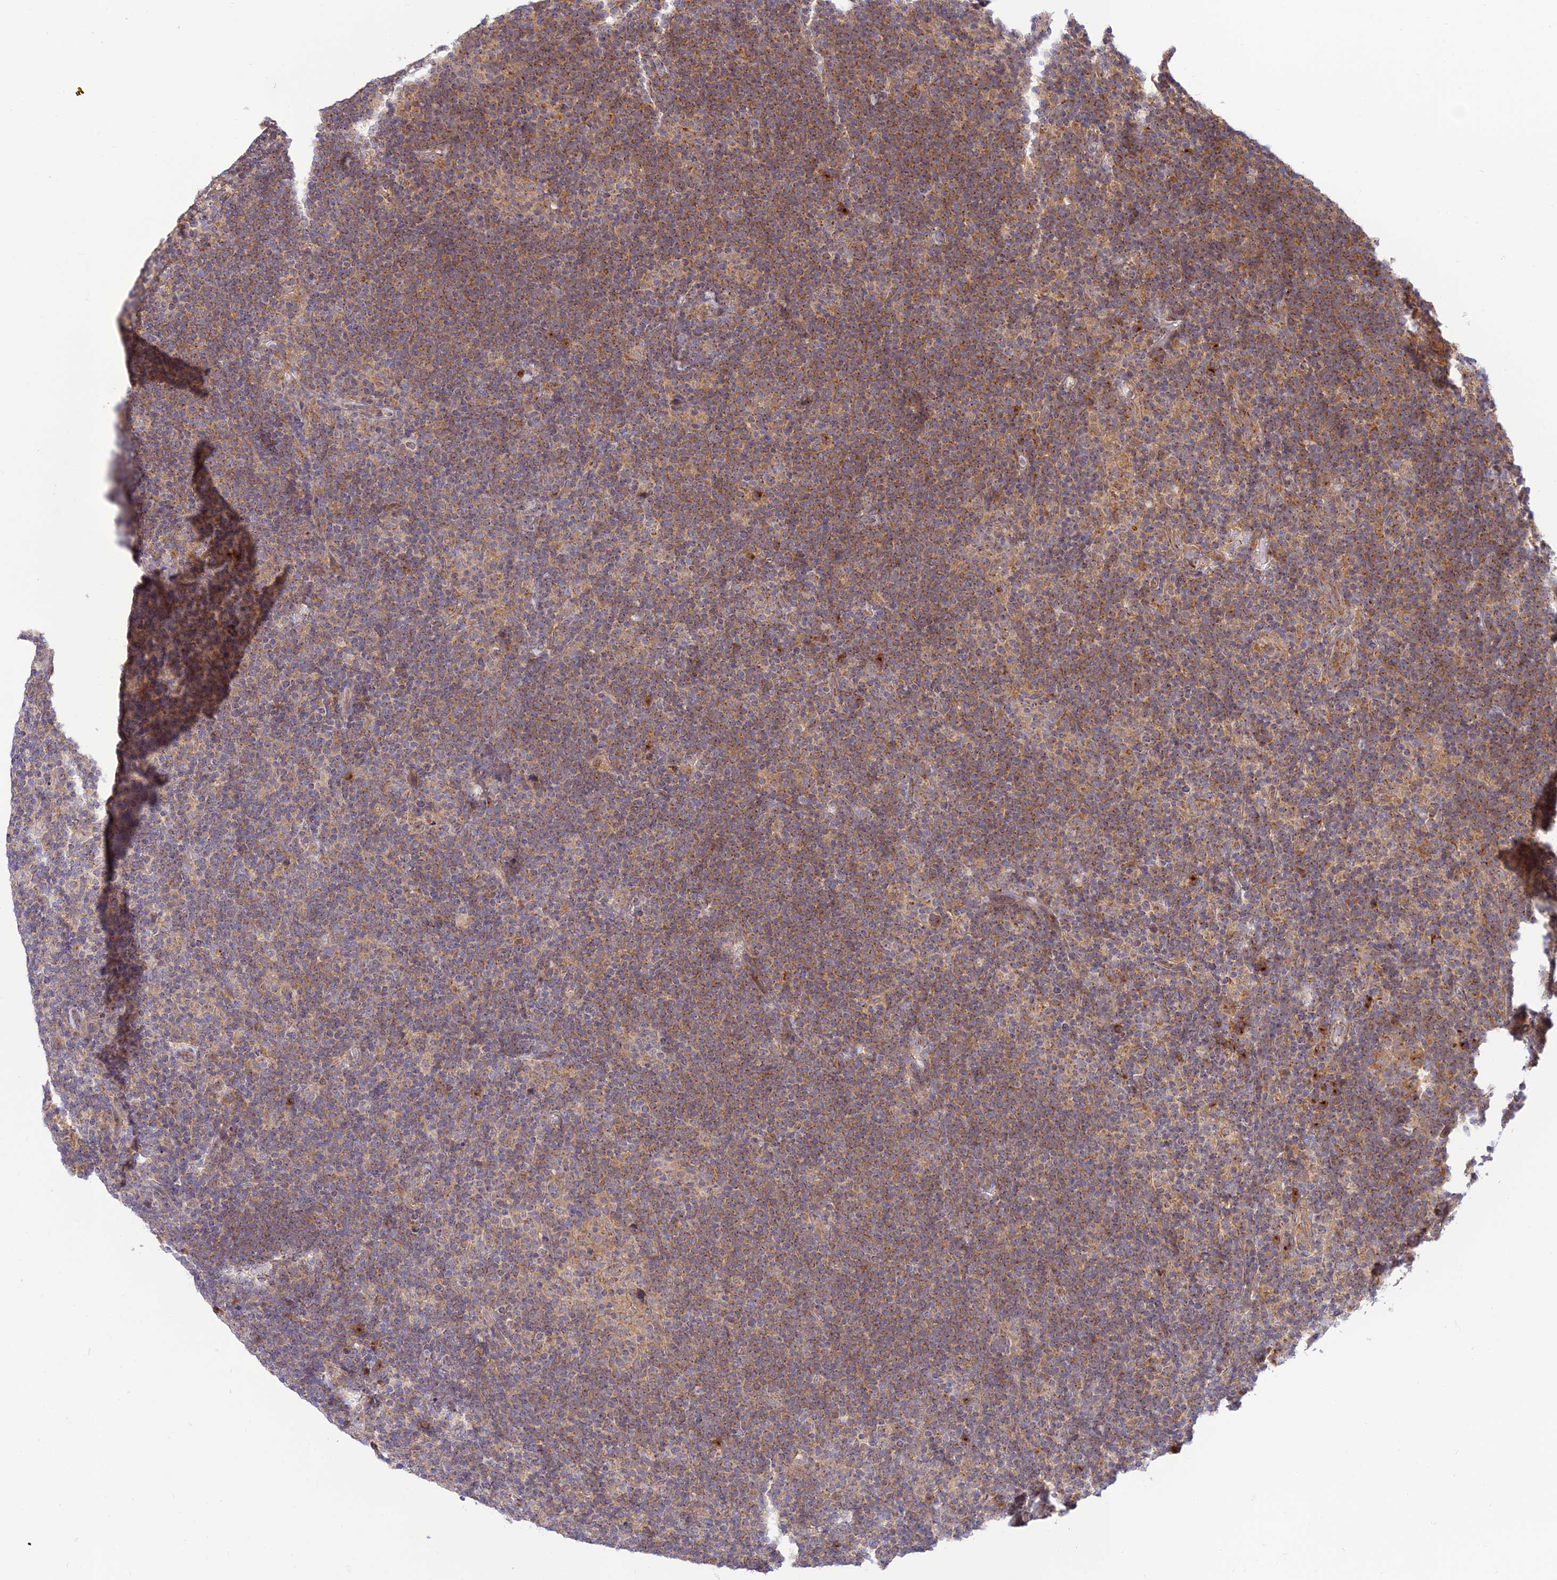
{"staining": {"intensity": "negative", "quantity": "none", "location": "none"}, "tissue": "lymphoma", "cell_type": "Tumor cells", "image_type": "cancer", "snomed": [{"axis": "morphology", "description": "Hodgkin's disease, NOS"}, {"axis": "topography", "description": "Lymph node"}], "caption": "Histopathology image shows no protein expression in tumor cells of lymphoma tissue. The staining is performed using DAB (3,3'-diaminobenzidine) brown chromogen with nuclei counter-stained in using hematoxylin.", "gene": "GOLGA3", "patient": {"sex": "female", "age": 57}}